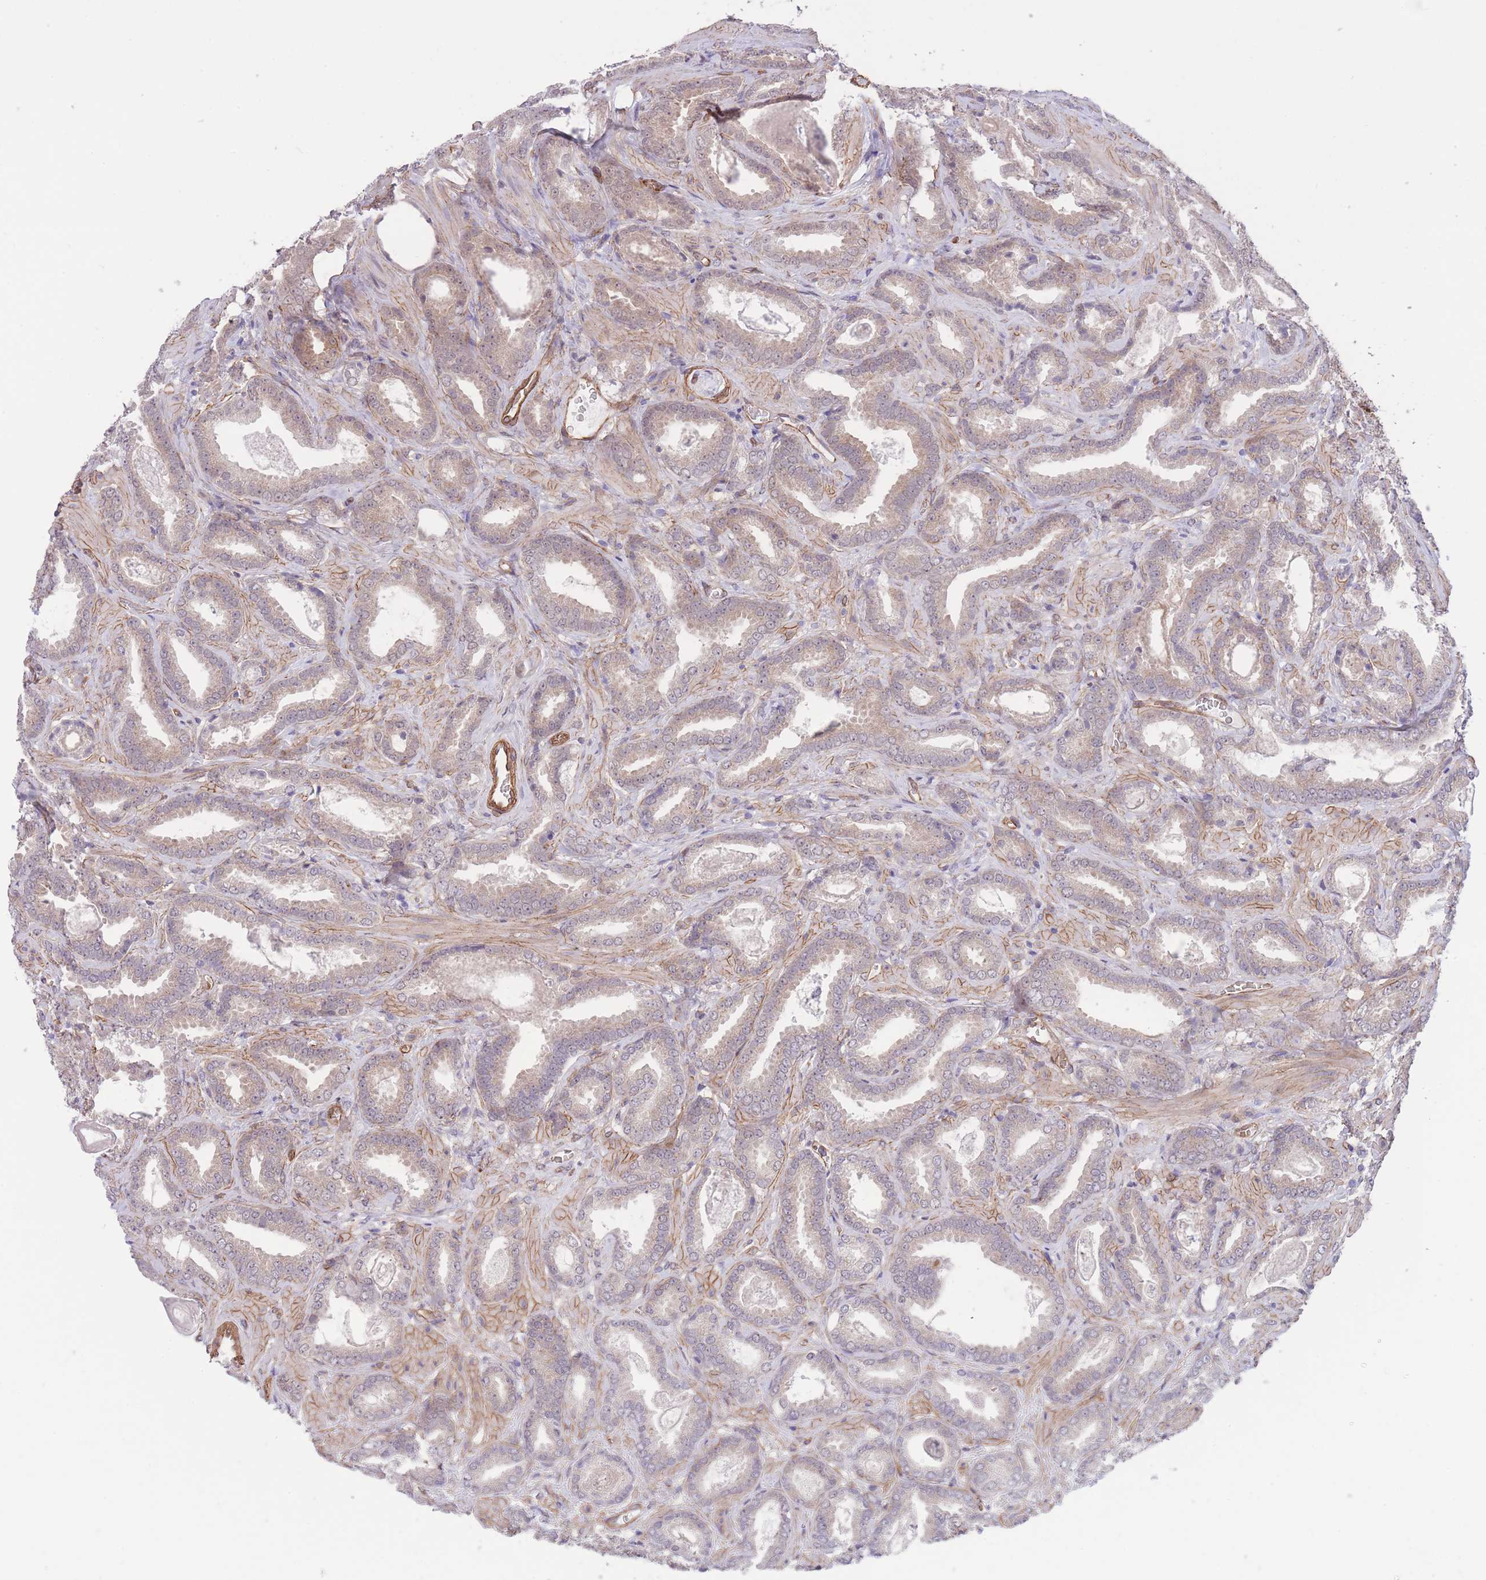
{"staining": {"intensity": "weak", "quantity": "25%-75%", "location": "cytoplasmic/membranous"}, "tissue": "prostate cancer", "cell_type": "Tumor cells", "image_type": "cancer", "snomed": [{"axis": "morphology", "description": "Adenocarcinoma, Low grade"}, {"axis": "topography", "description": "Prostate"}], "caption": "Protein staining of prostate cancer (low-grade adenocarcinoma) tissue exhibits weak cytoplasmic/membranous expression in approximately 25%-75% of tumor cells. (DAB IHC with brightfield microscopy, high magnification).", "gene": "QTRT1", "patient": {"sex": "male", "age": 62}}